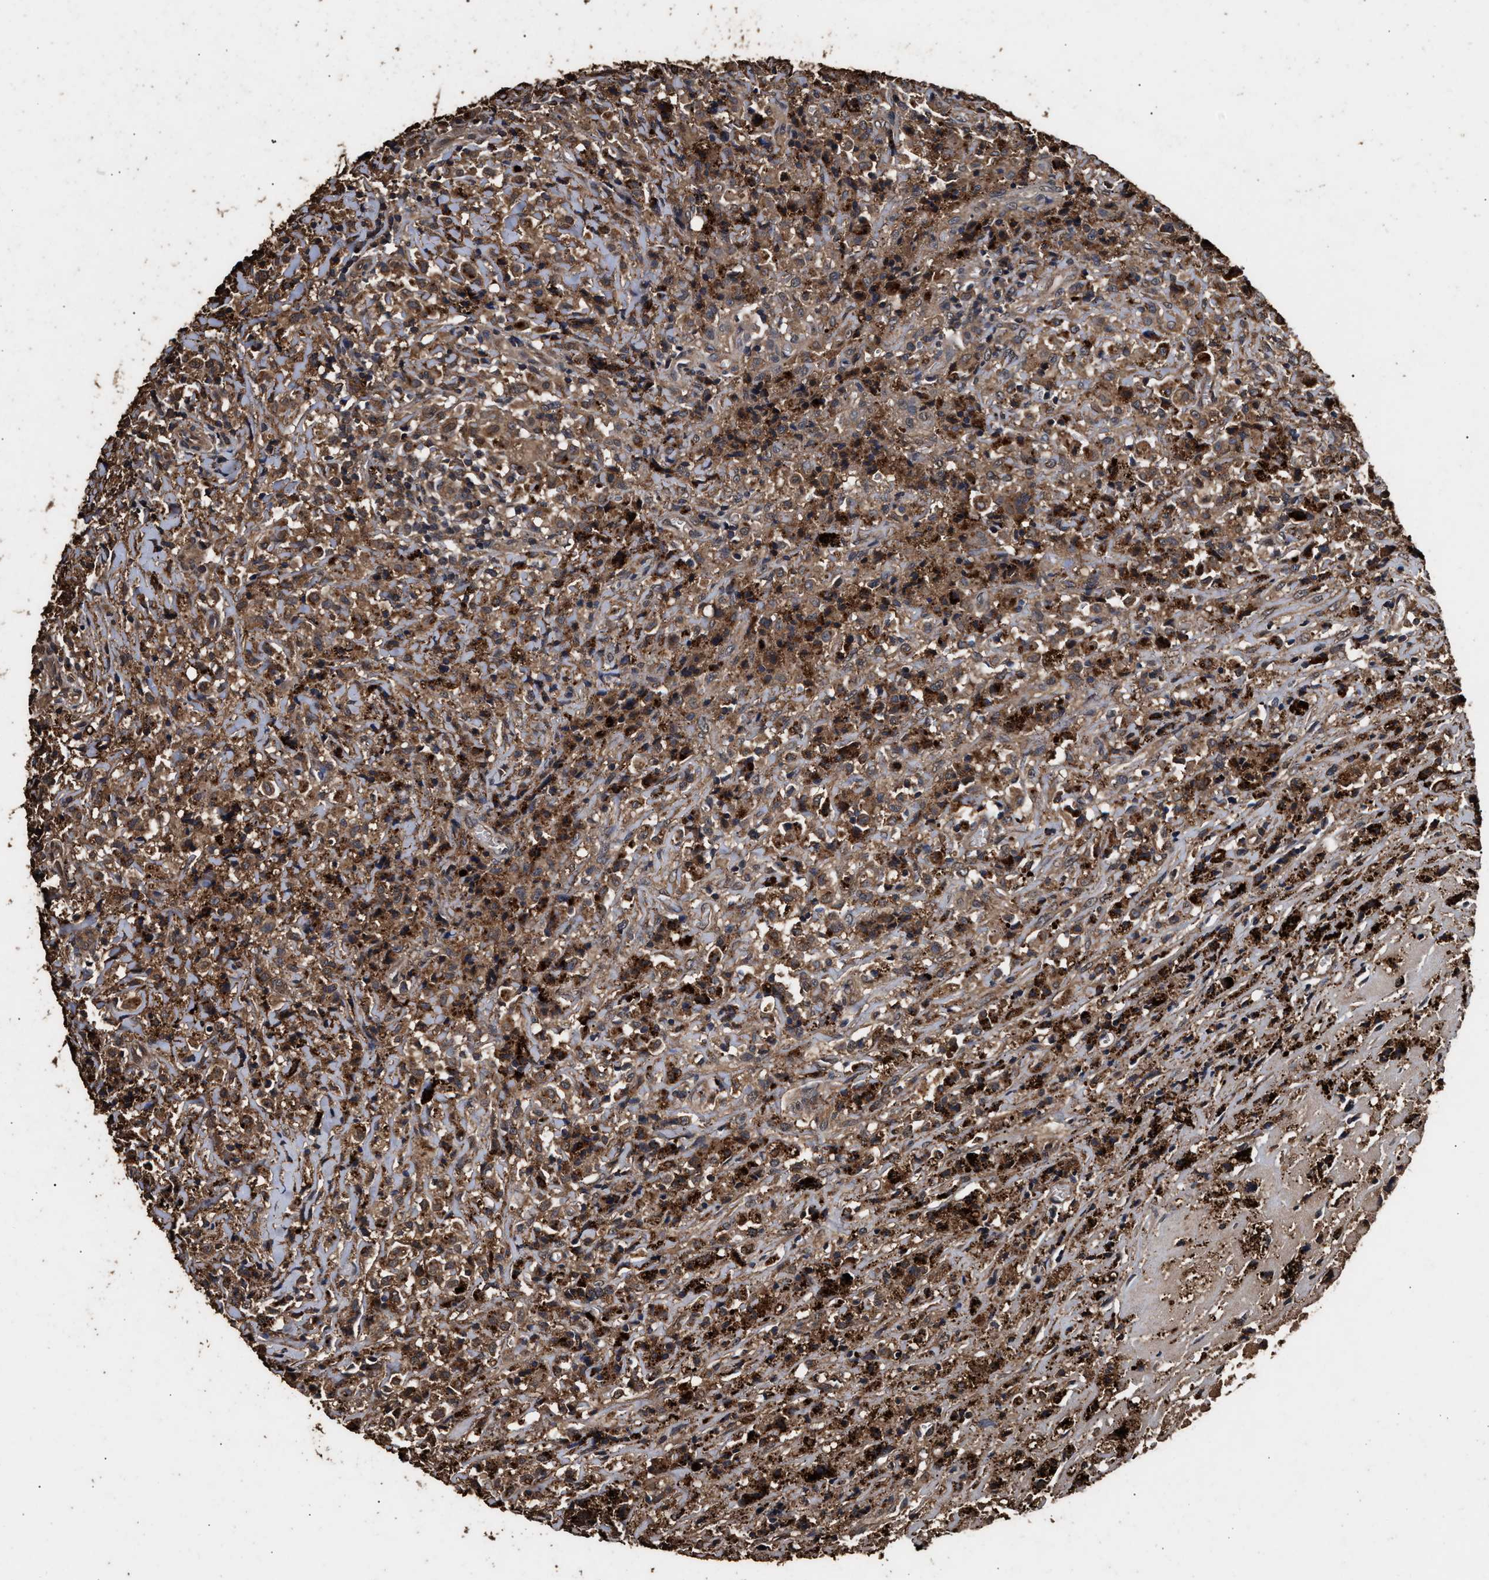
{"staining": {"intensity": "moderate", "quantity": ">75%", "location": "cytoplasmic/membranous"}, "tissue": "testis cancer", "cell_type": "Tumor cells", "image_type": "cancer", "snomed": [{"axis": "morphology", "description": "Carcinoma, Embryonal, NOS"}, {"axis": "topography", "description": "Testis"}], "caption": "Testis embryonal carcinoma stained with a protein marker exhibits moderate staining in tumor cells.", "gene": "KYAT1", "patient": {"sex": "male", "age": 2}}